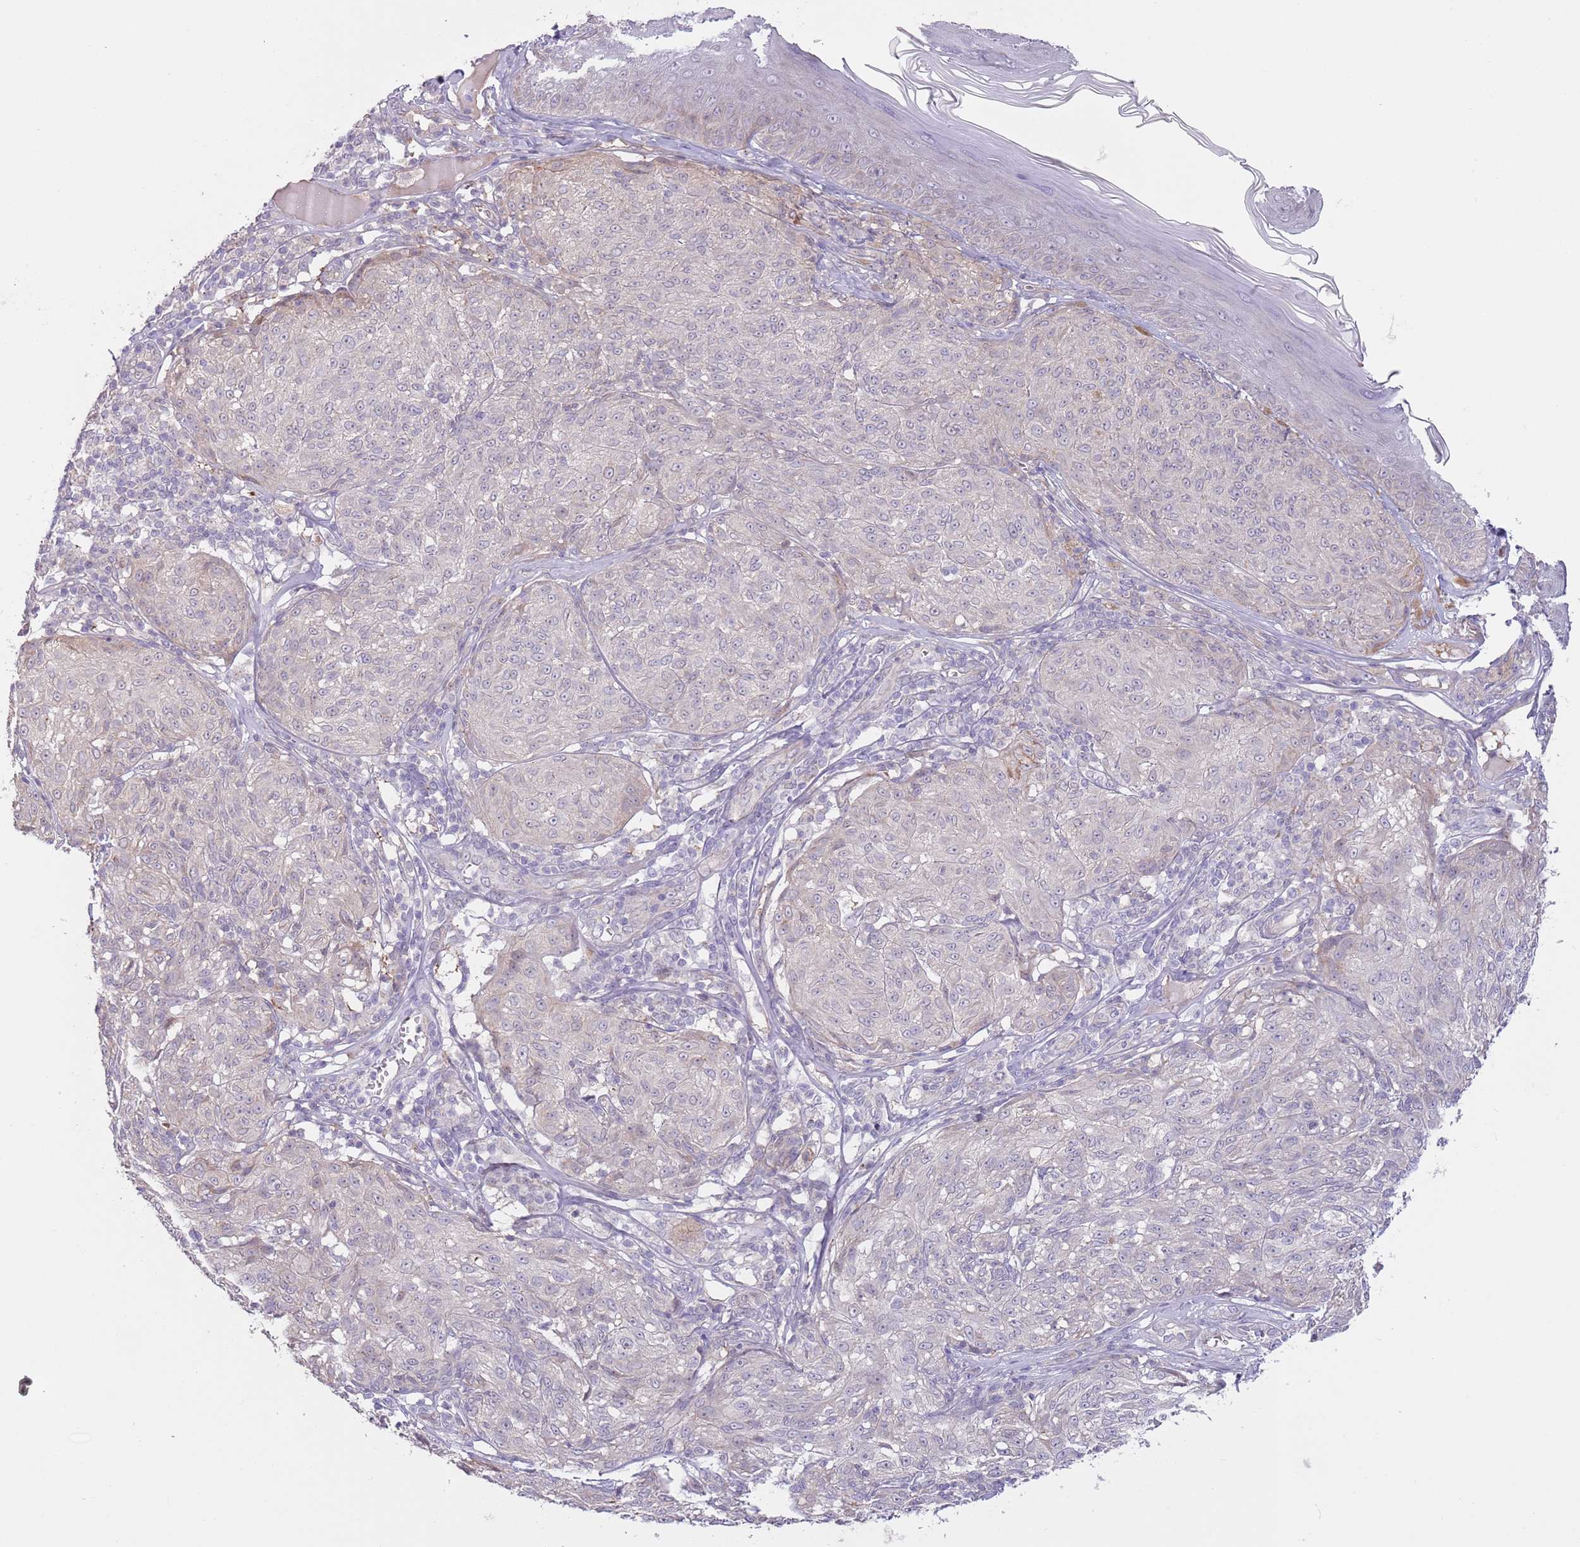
{"staining": {"intensity": "weak", "quantity": "<25%", "location": "cytoplasmic/membranous"}, "tissue": "melanoma", "cell_type": "Tumor cells", "image_type": "cancer", "snomed": [{"axis": "morphology", "description": "Malignant melanoma, NOS"}, {"axis": "topography", "description": "Skin"}], "caption": "High power microscopy photomicrograph of an immunohistochemistry image of malignant melanoma, revealing no significant expression in tumor cells.", "gene": "LDHD", "patient": {"sex": "female", "age": 63}}